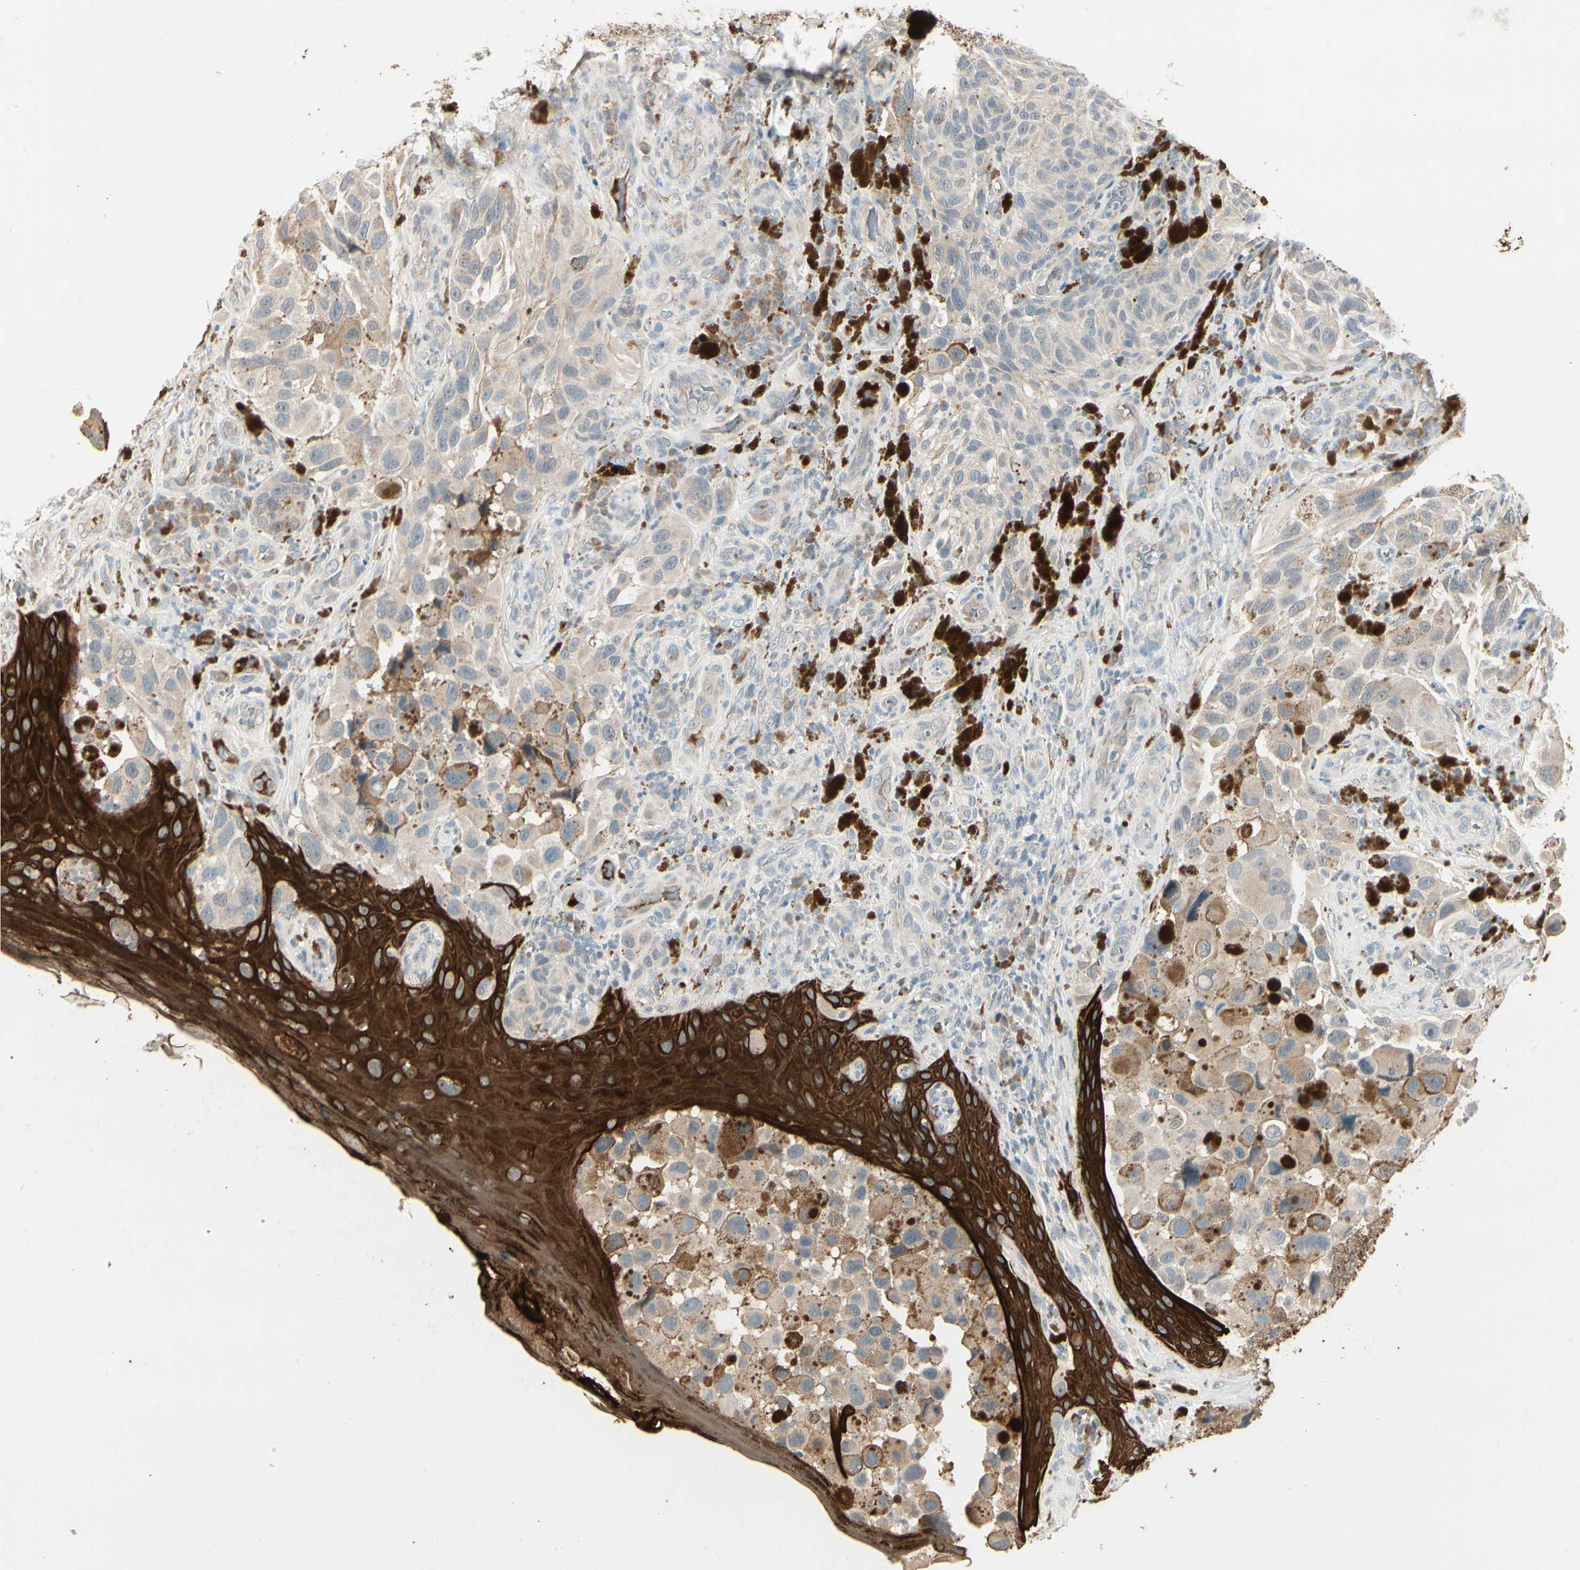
{"staining": {"intensity": "moderate", "quantity": "25%-75%", "location": "cytoplasmic/membranous"}, "tissue": "melanoma", "cell_type": "Tumor cells", "image_type": "cancer", "snomed": [{"axis": "morphology", "description": "Malignant melanoma, NOS"}, {"axis": "topography", "description": "Skin"}], "caption": "IHC (DAB) staining of human melanoma shows moderate cytoplasmic/membranous protein expression in approximately 25%-75% of tumor cells.", "gene": "SKIL", "patient": {"sex": "female", "age": 73}}